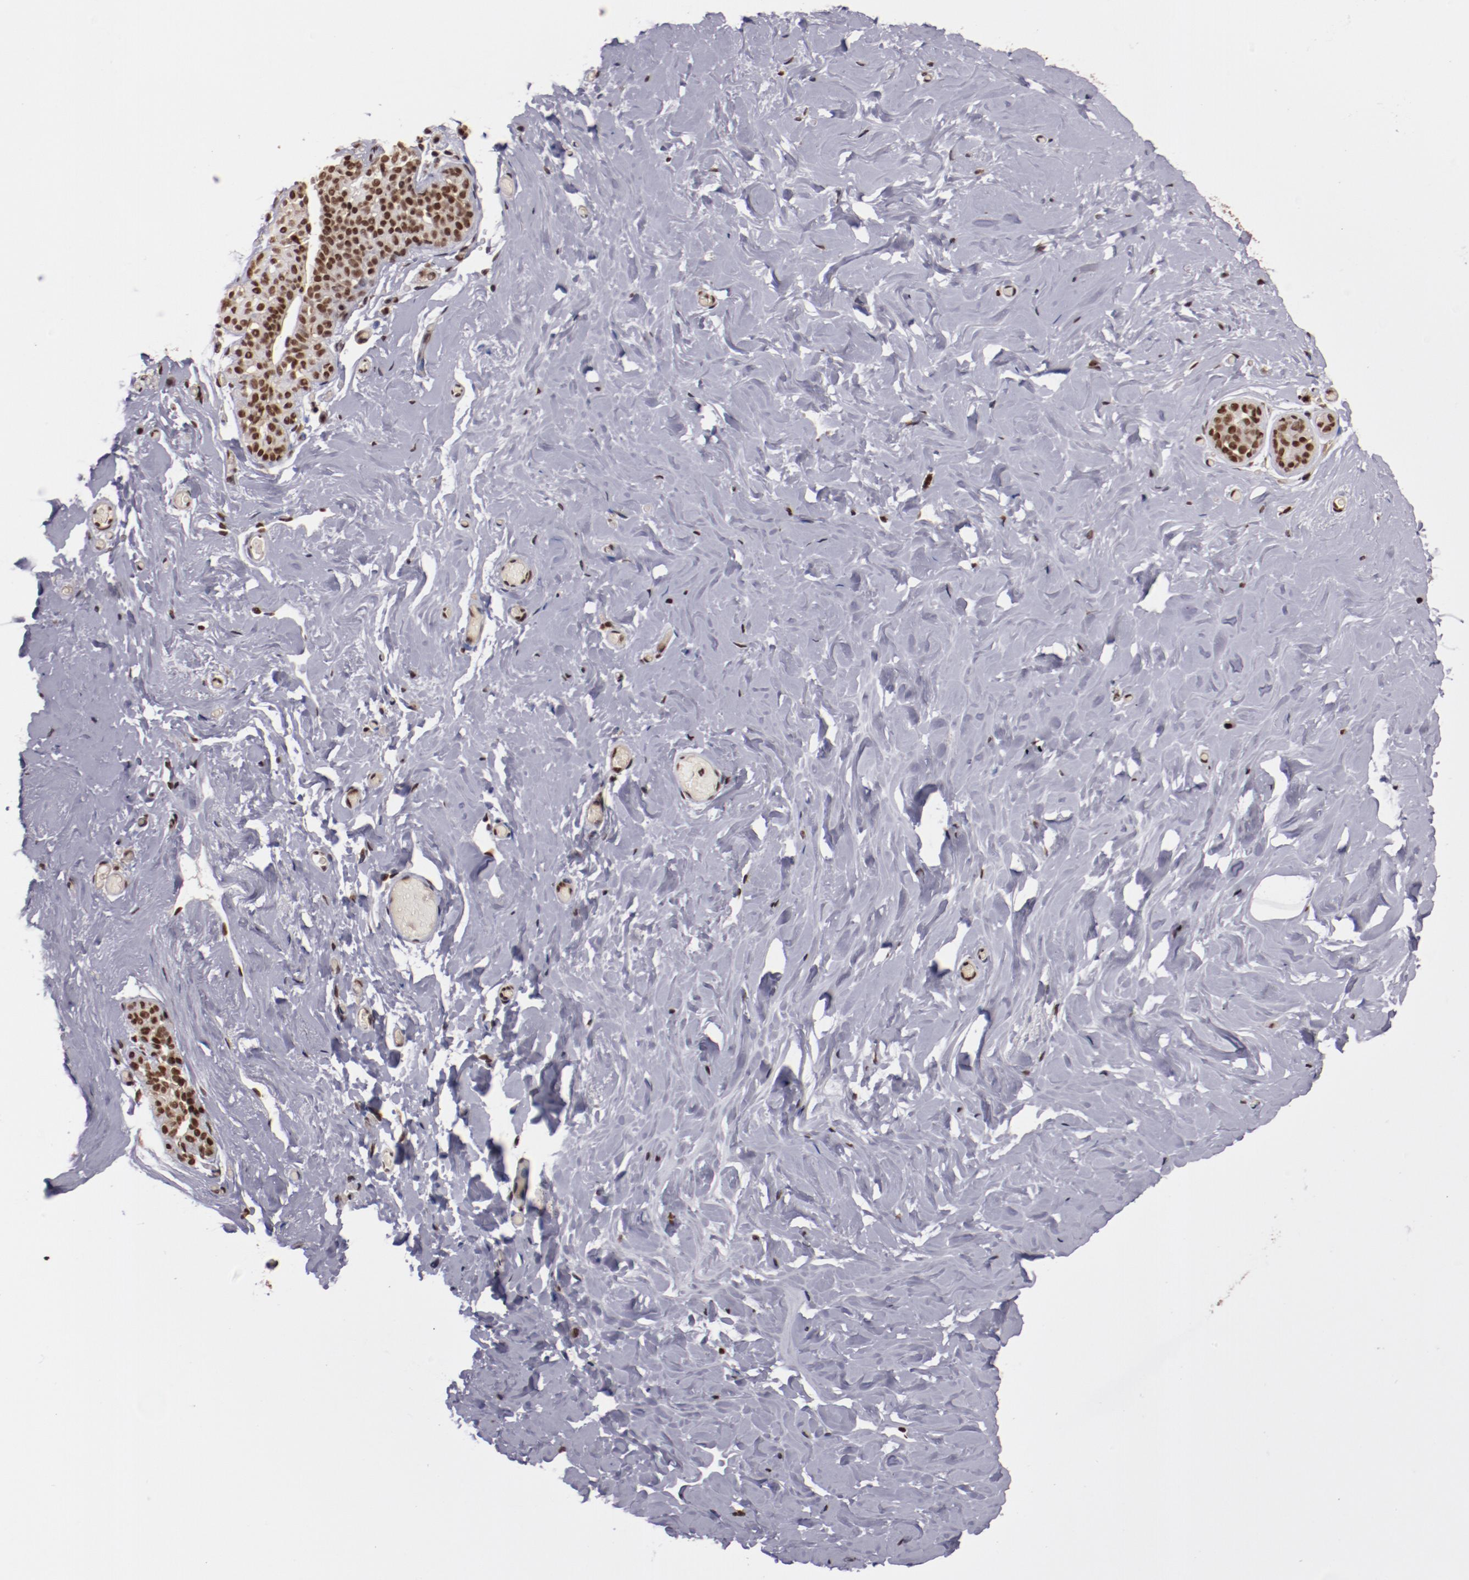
{"staining": {"intensity": "moderate", "quantity": ">75%", "location": "nuclear"}, "tissue": "breast", "cell_type": "Adipocytes", "image_type": "normal", "snomed": [{"axis": "morphology", "description": "Normal tissue, NOS"}, {"axis": "topography", "description": "Breast"}], "caption": "Brown immunohistochemical staining in benign breast exhibits moderate nuclear positivity in about >75% of adipocytes.", "gene": "STAG2", "patient": {"sex": "female", "age": 75}}